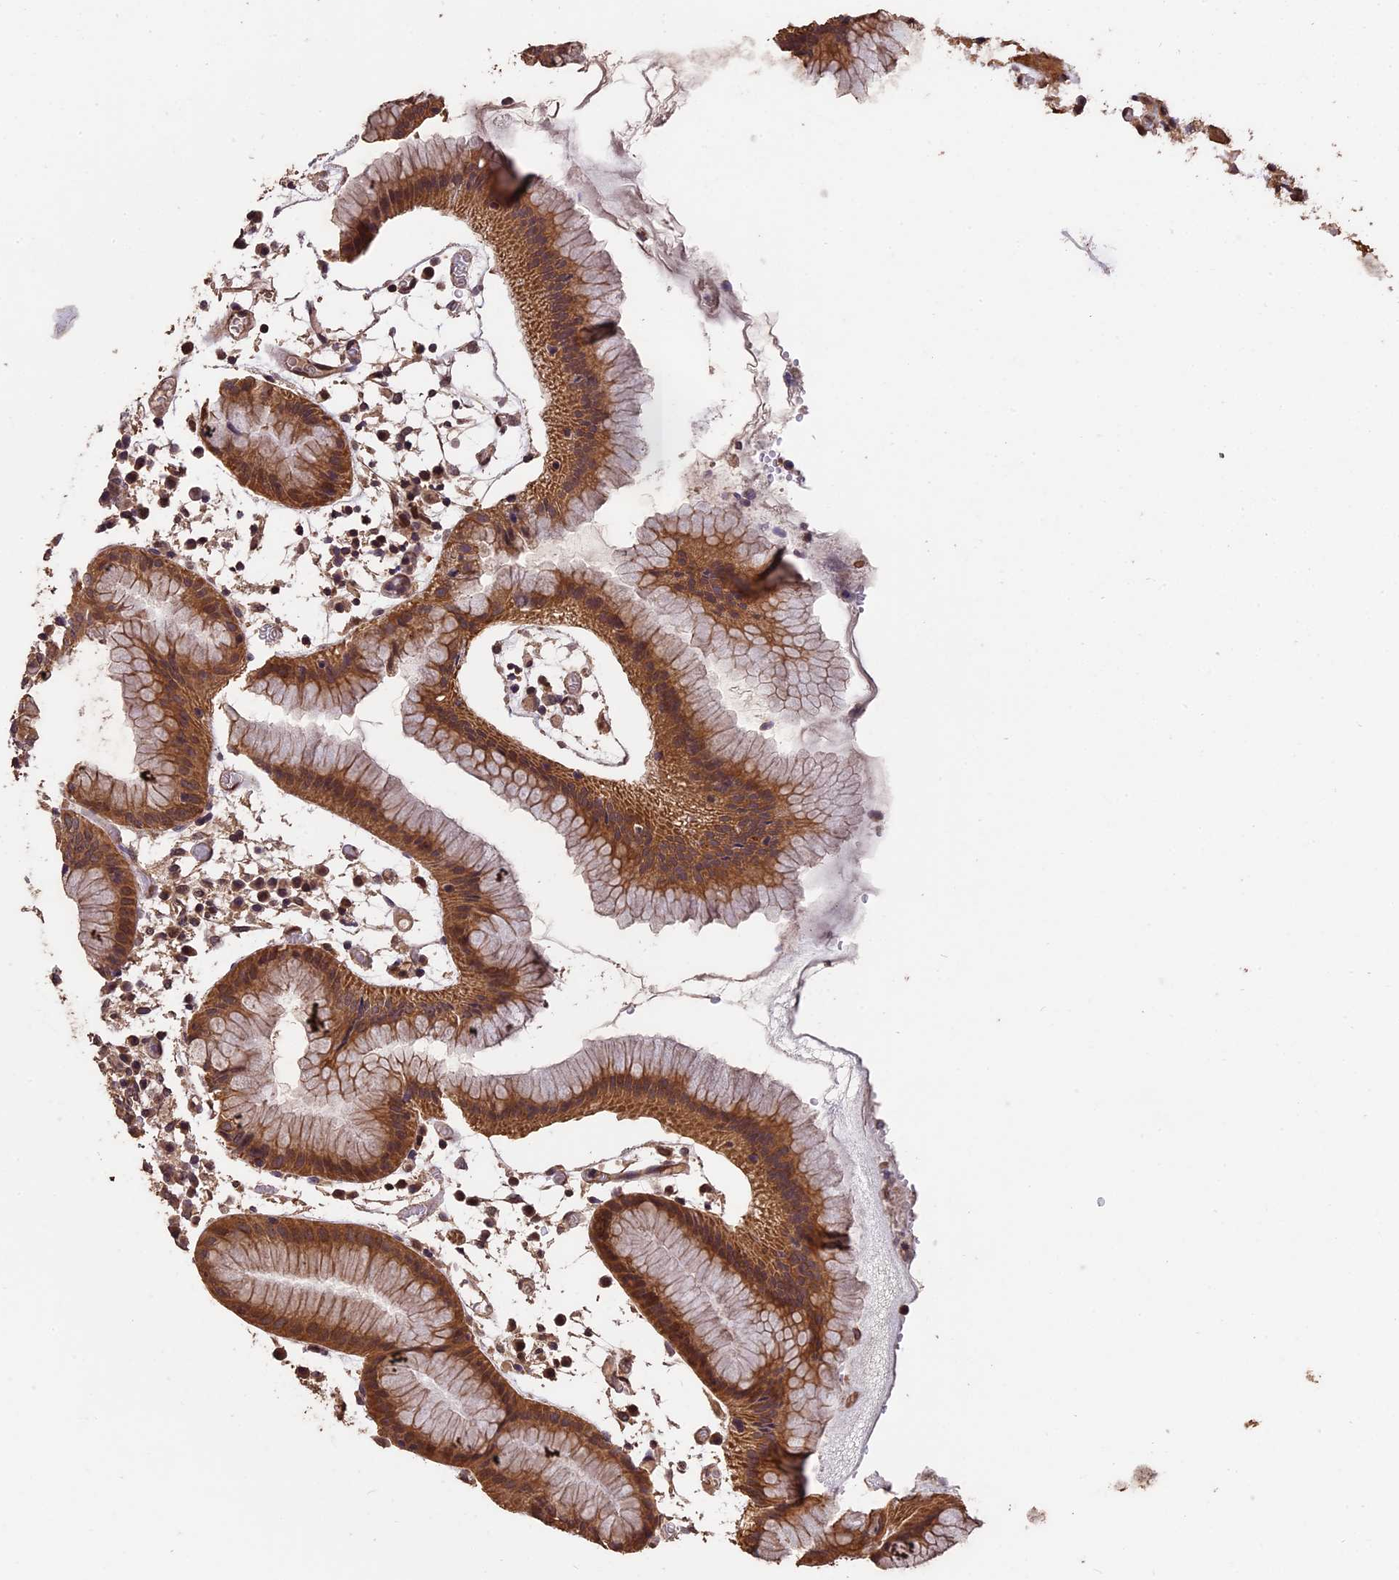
{"staining": {"intensity": "moderate", "quantity": ">75%", "location": "cytoplasmic/membranous"}, "tissue": "stomach", "cell_type": "Glandular cells", "image_type": "normal", "snomed": [{"axis": "morphology", "description": "Normal tissue, NOS"}, {"axis": "topography", "description": "Stomach"}, {"axis": "topography", "description": "Stomach, lower"}], "caption": "Stomach stained for a protein (brown) displays moderate cytoplasmic/membranous positive expression in about >75% of glandular cells.", "gene": "CHD9", "patient": {"sex": "female", "age": 75}}